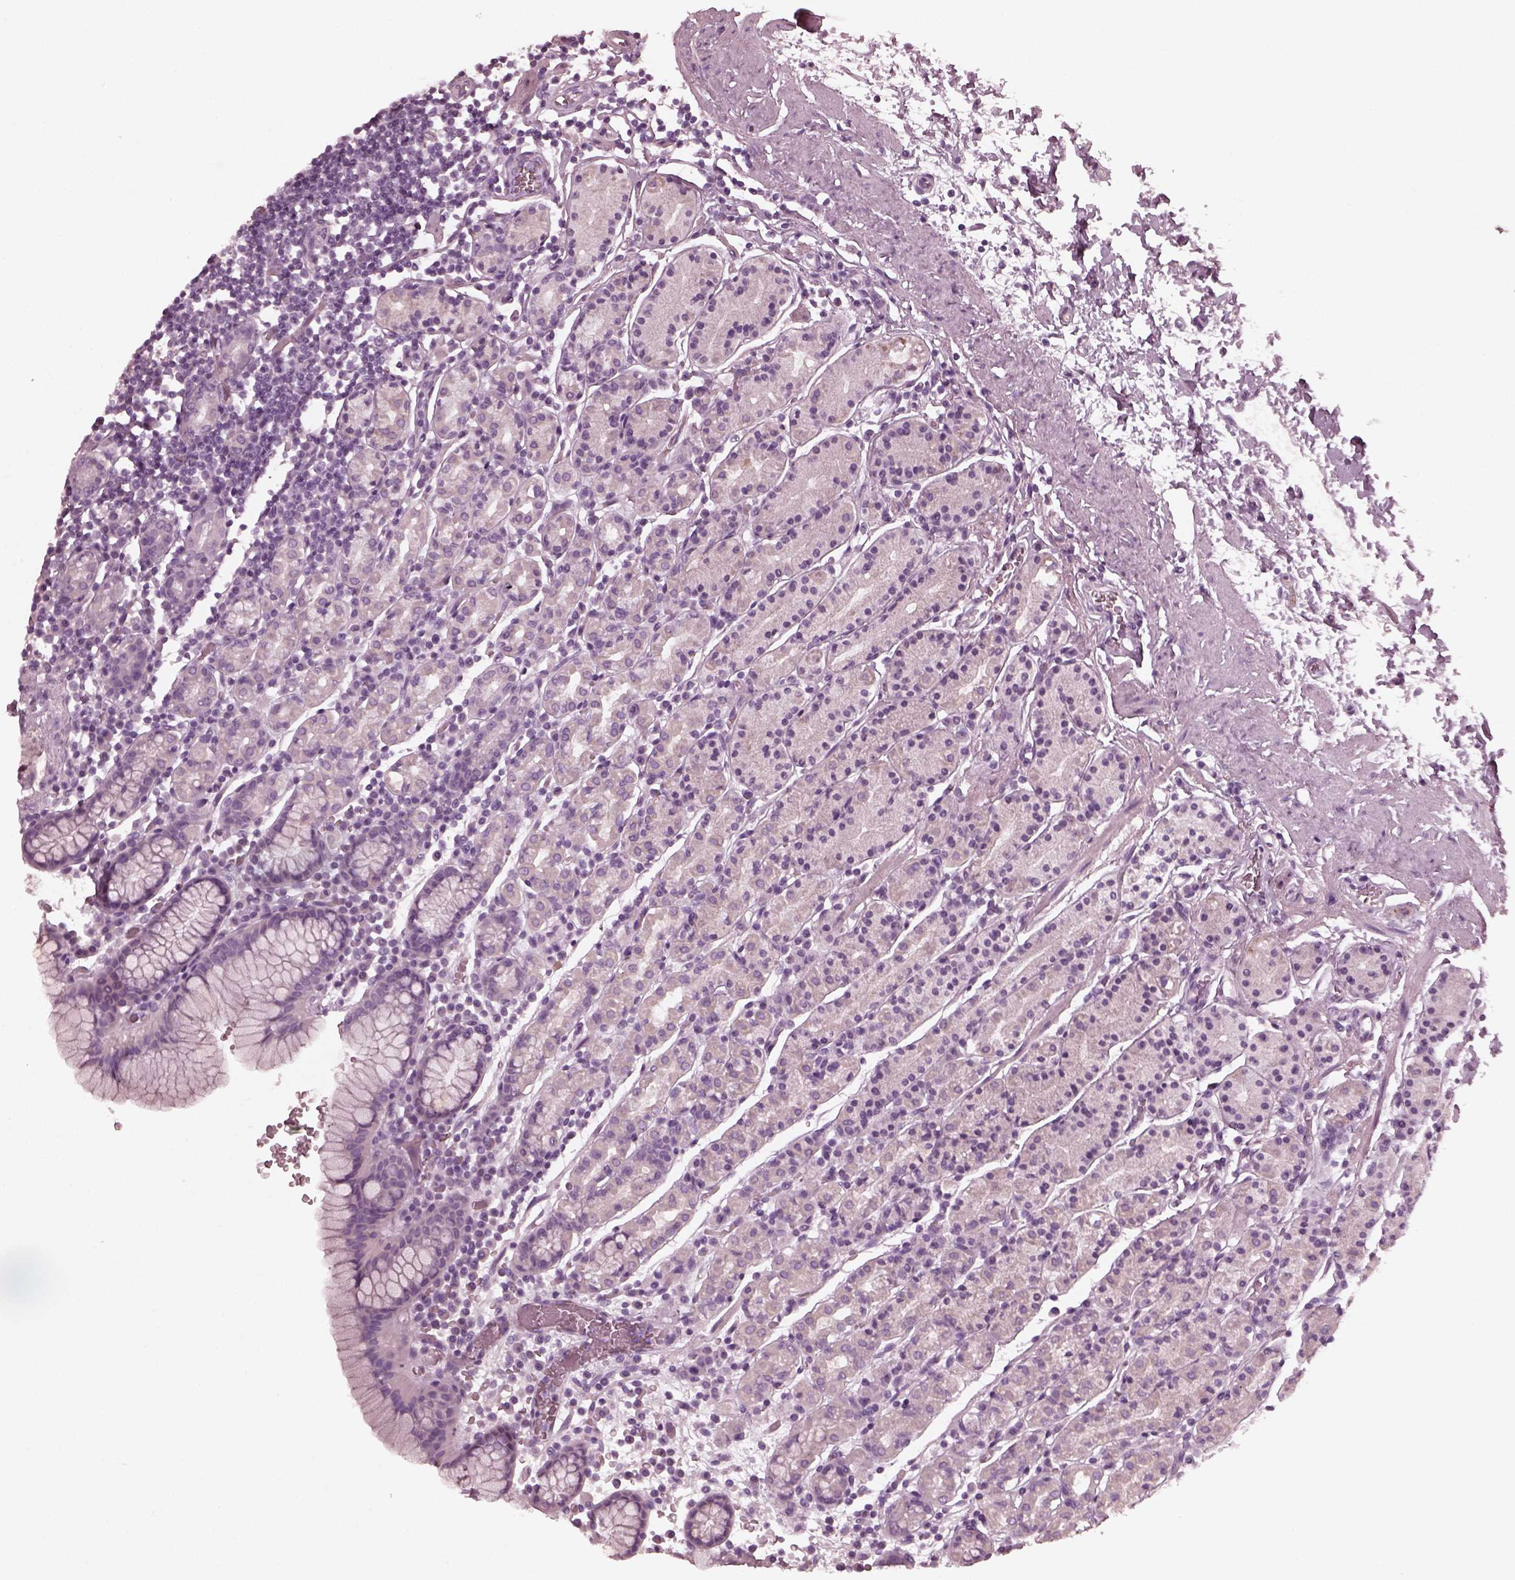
{"staining": {"intensity": "negative", "quantity": "none", "location": "none"}, "tissue": "stomach", "cell_type": "Glandular cells", "image_type": "normal", "snomed": [{"axis": "morphology", "description": "Normal tissue, NOS"}, {"axis": "topography", "description": "Stomach, upper"}, {"axis": "topography", "description": "Stomach"}], "caption": "Immunohistochemistry (IHC) of benign stomach exhibits no expression in glandular cells. (DAB immunohistochemistry (IHC), high magnification).", "gene": "GRM6", "patient": {"sex": "male", "age": 62}}